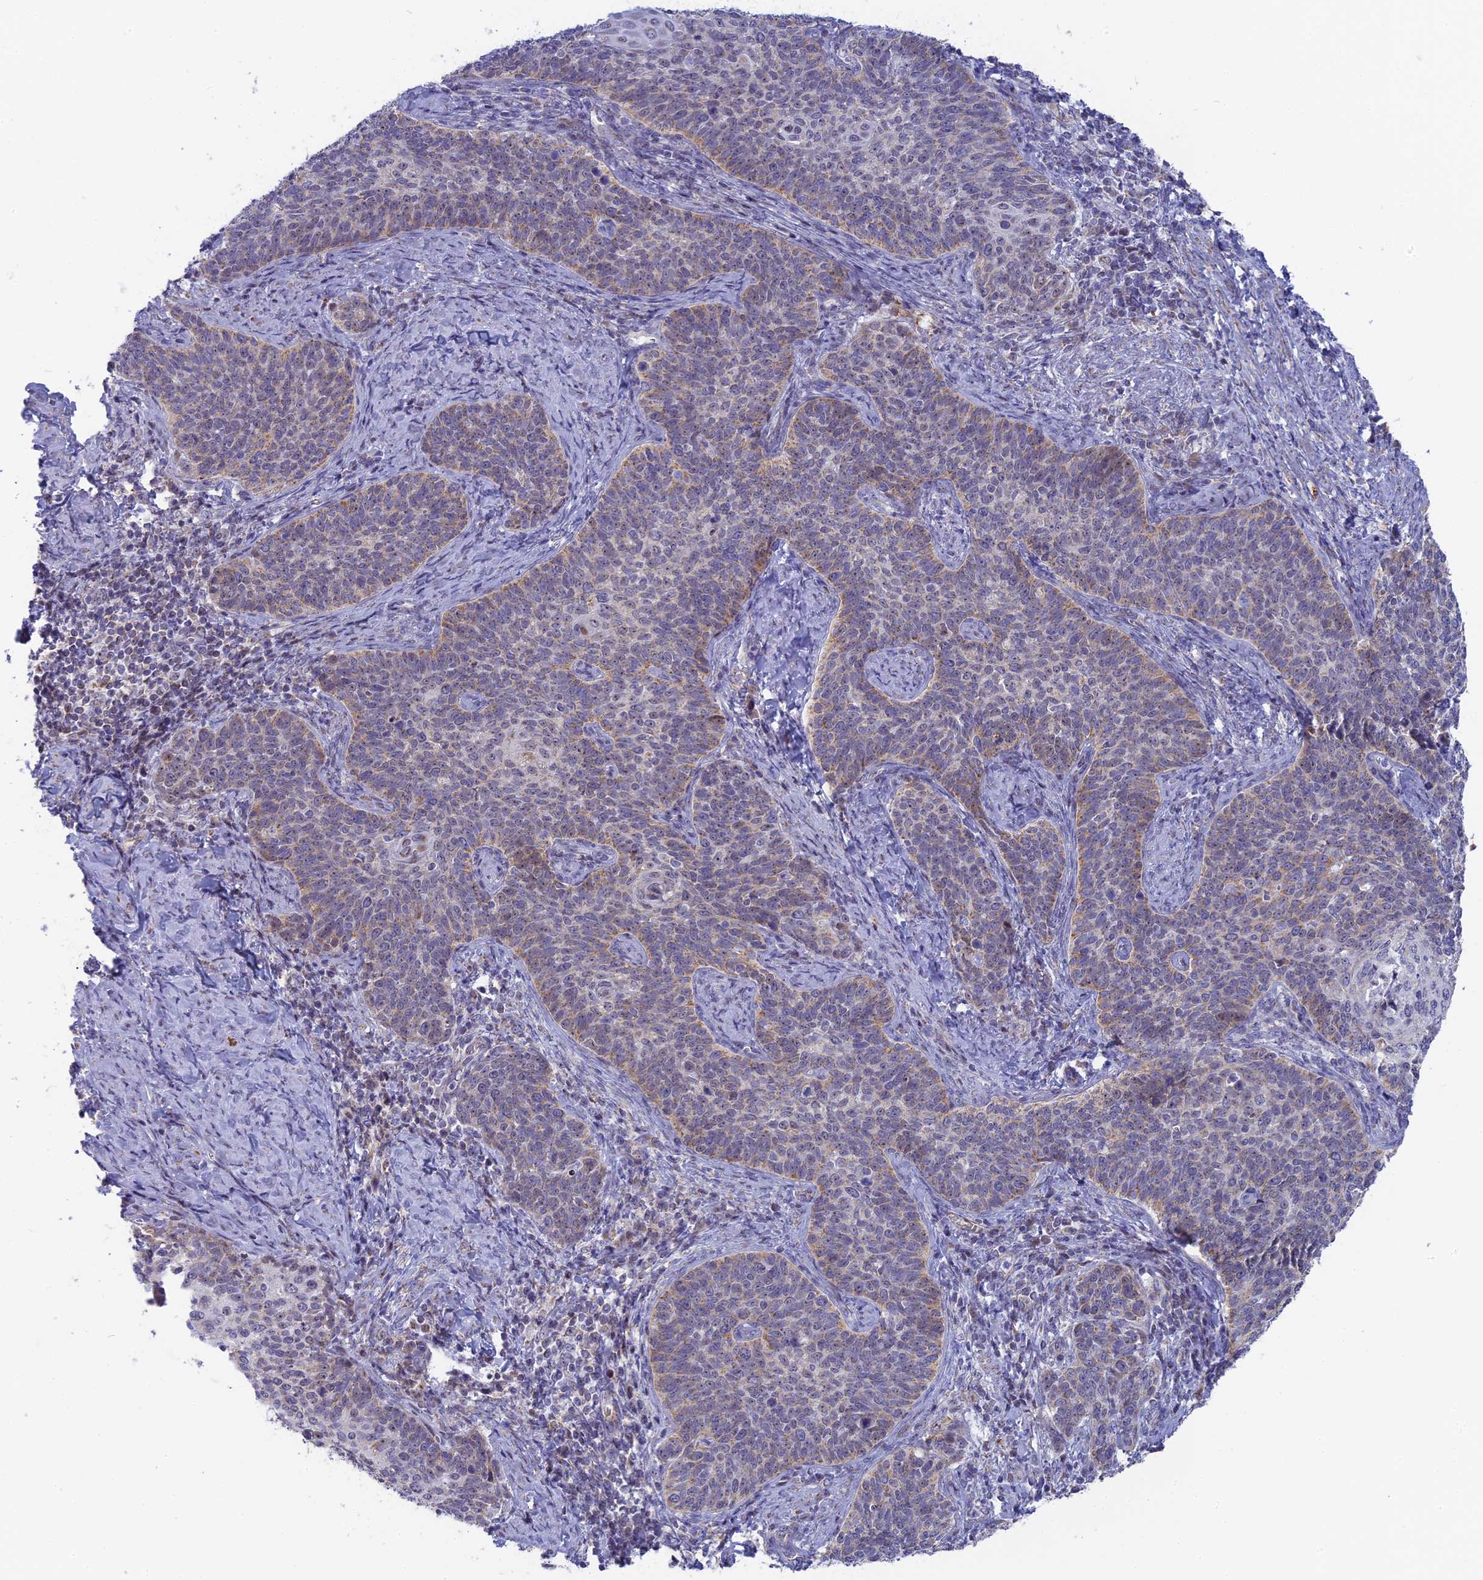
{"staining": {"intensity": "weak", "quantity": "25%-75%", "location": "cytoplasmic/membranous"}, "tissue": "cervical cancer", "cell_type": "Tumor cells", "image_type": "cancer", "snomed": [{"axis": "morphology", "description": "Normal tissue, NOS"}, {"axis": "morphology", "description": "Squamous cell carcinoma, NOS"}, {"axis": "topography", "description": "Cervix"}], "caption": "Protein analysis of cervical squamous cell carcinoma tissue displays weak cytoplasmic/membranous positivity in about 25%-75% of tumor cells.", "gene": "DTWD1", "patient": {"sex": "female", "age": 39}}